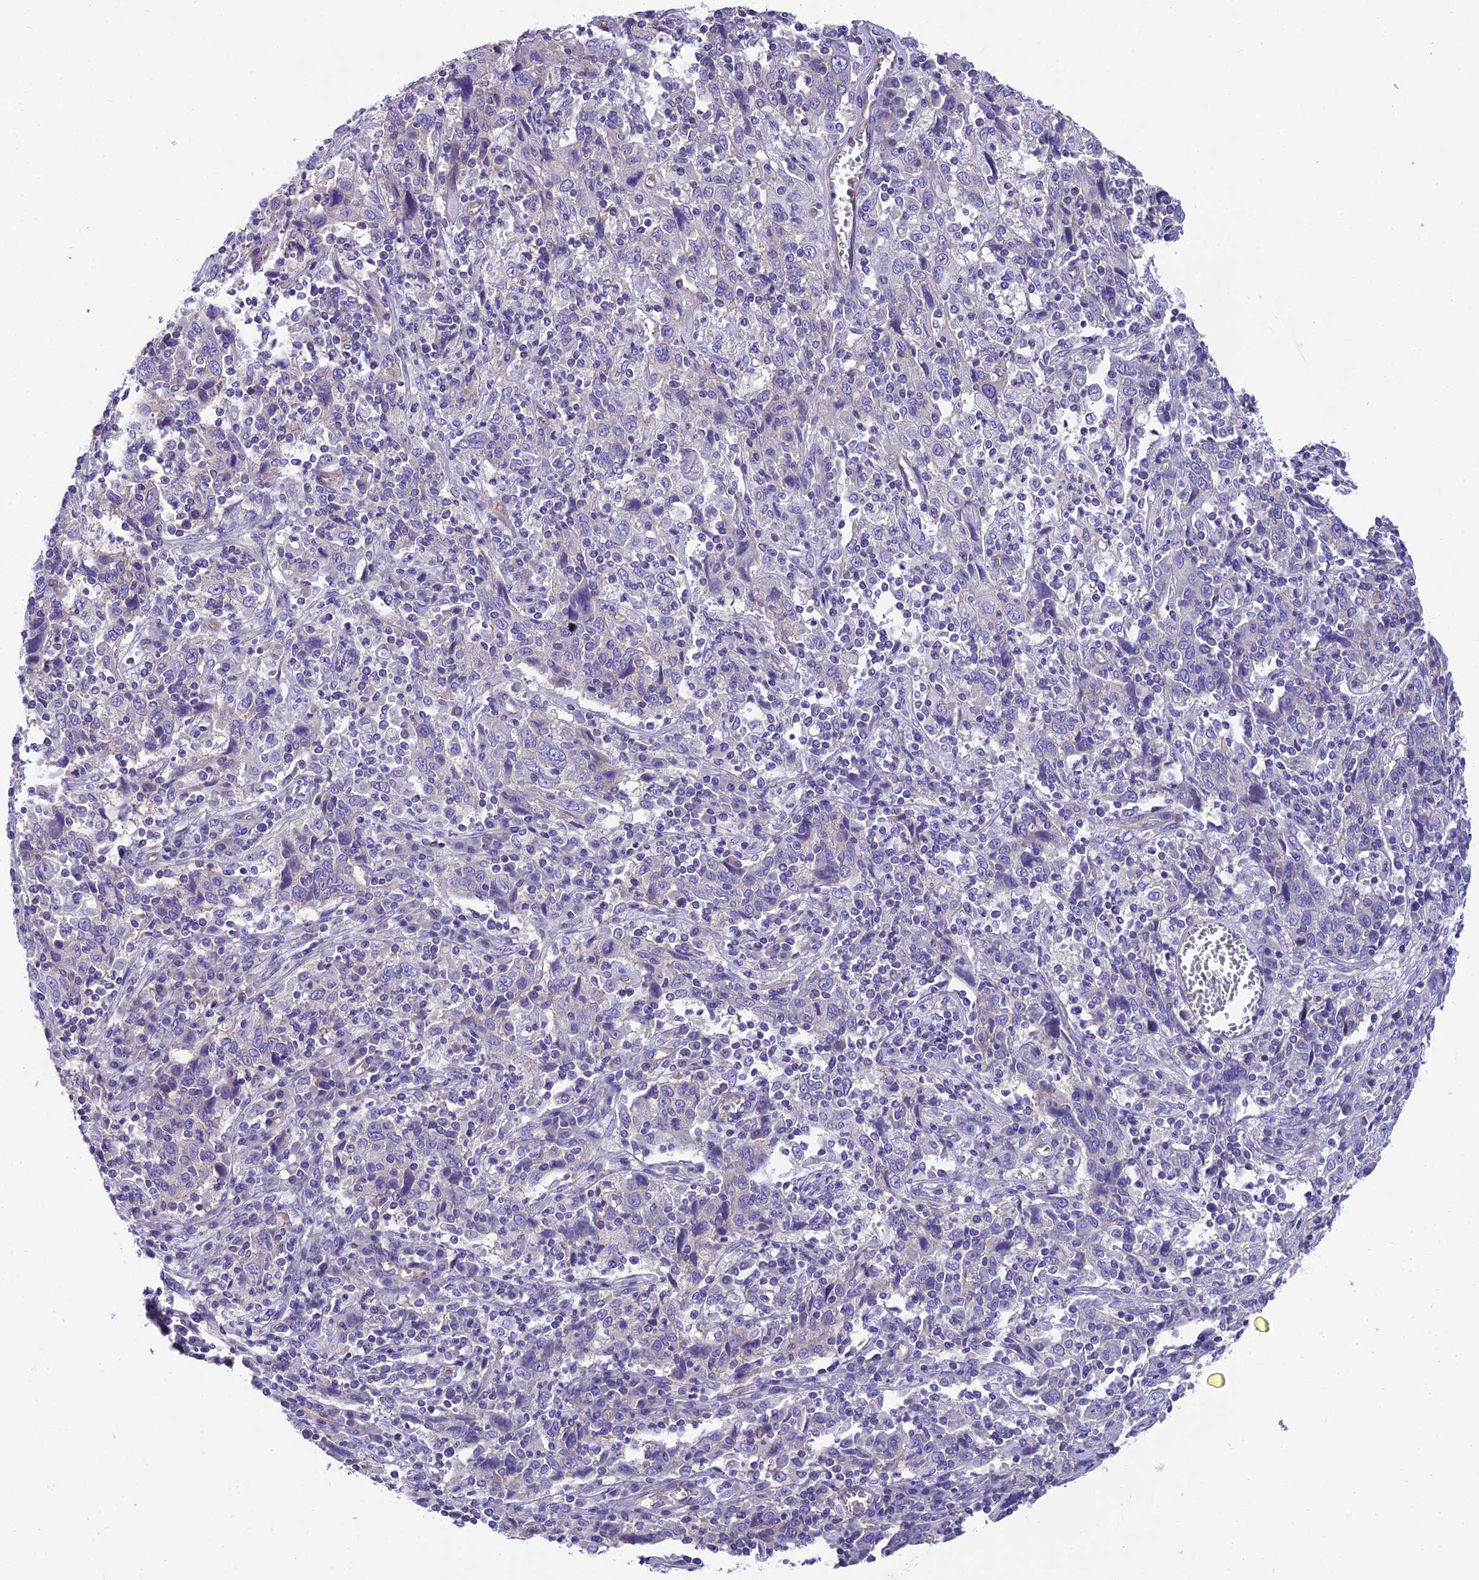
{"staining": {"intensity": "negative", "quantity": "none", "location": "none"}, "tissue": "cervical cancer", "cell_type": "Tumor cells", "image_type": "cancer", "snomed": [{"axis": "morphology", "description": "Squamous cell carcinoma, NOS"}, {"axis": "topography", "description": "Cervix"}], "caption": "Immunohistochemistry of cervical cancer (squamous cell carcinoma) reveals no positivity in tumor cells.", "gene": "PPFIA3", "patient": {"sex": "female", "age": 46}}